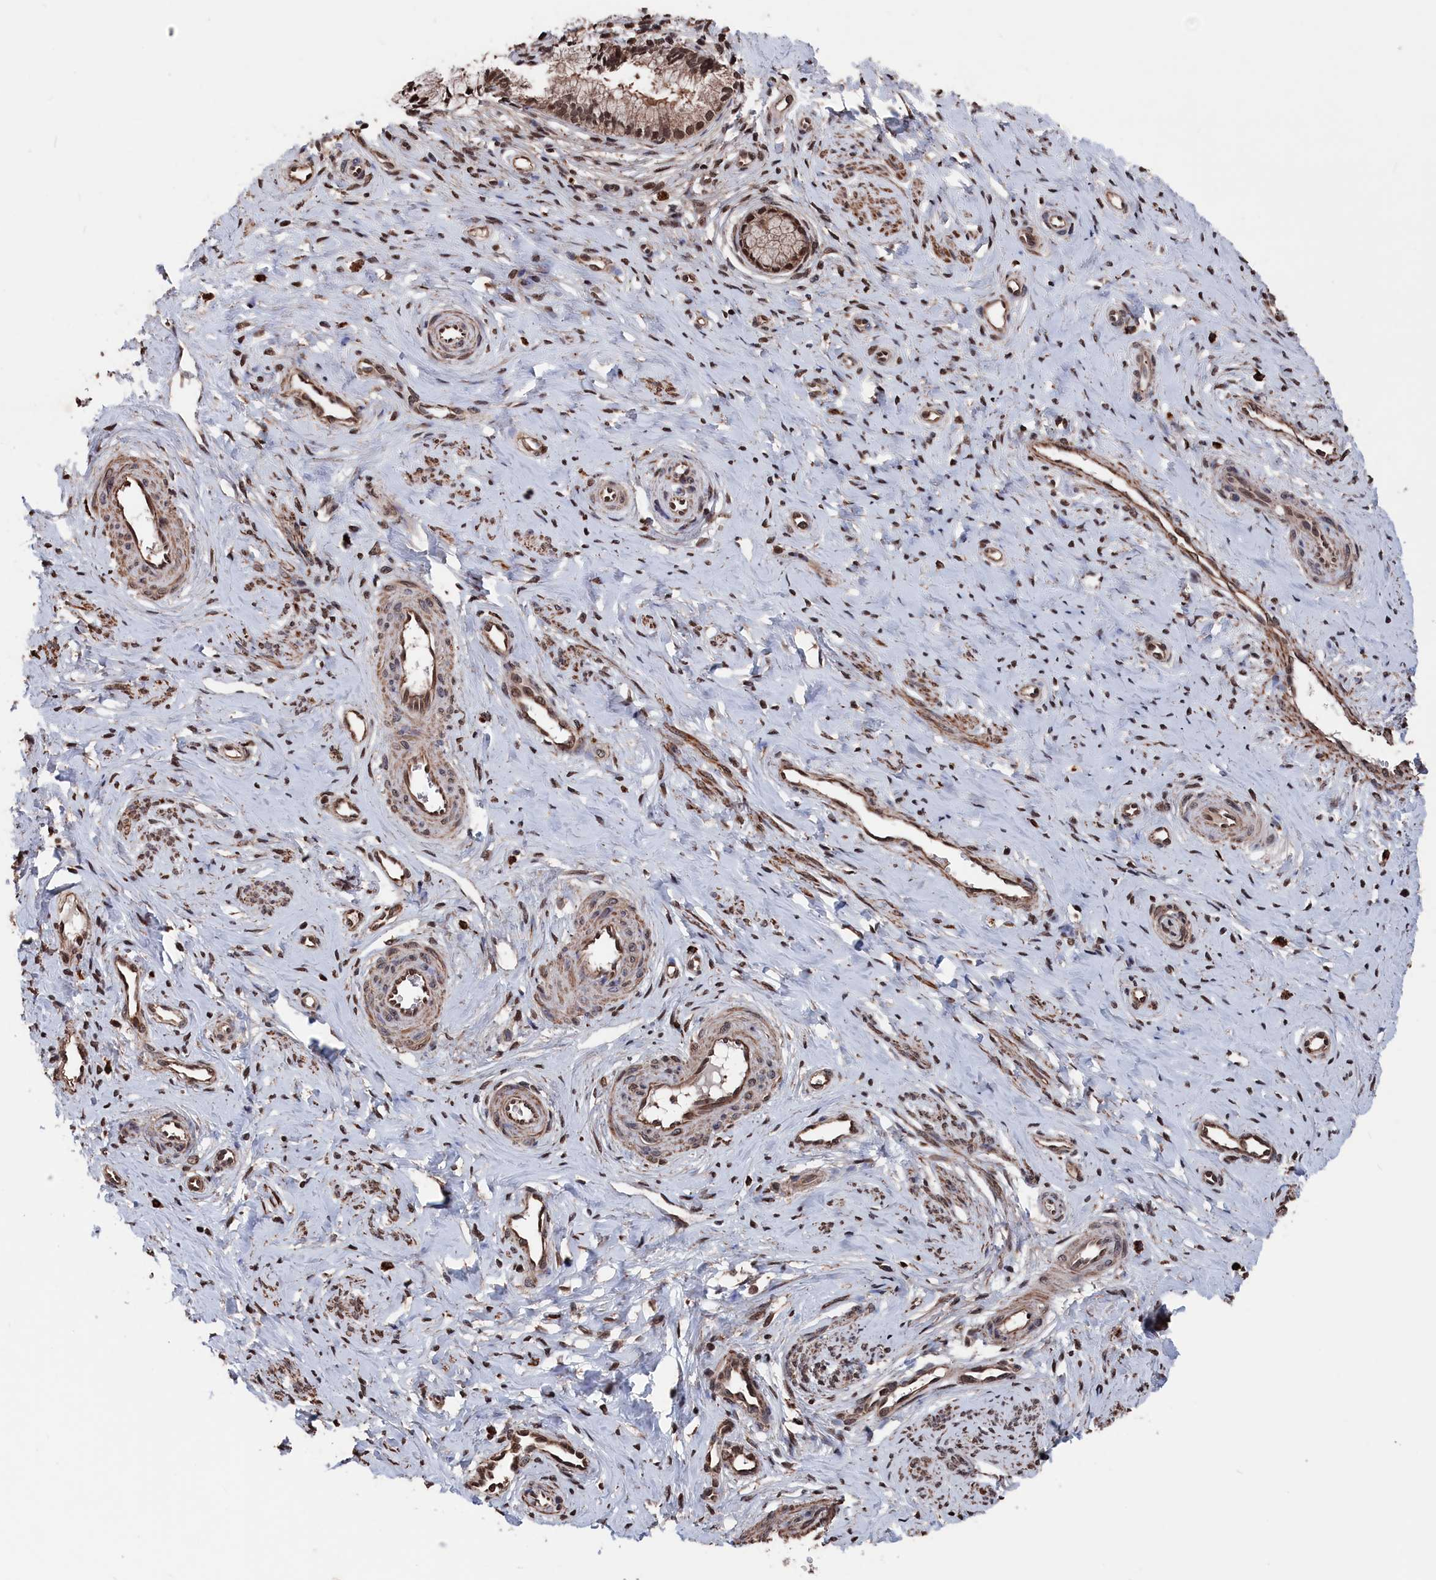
{"staining": {"intensity": "moderate", "quantity": ">75%", "location": "cytoplasmic/membranous,nuclear"}, "tissue": "cervix", "cell_type": "Glandular cells", "image_type": "normal", "snomed": [{"axis": "morphology", "description": "Normal tissue, NOS"}, {"axis": "topography", "description": "Cervix"}], "caption": "A micrograph of human cervix stained for a protein demonstrates moderate cytoplasmic/membranous,nuclear brown staining in glandular cells.", "gene": "PDE12", "patient": {"sex": "female", "age": 36}}